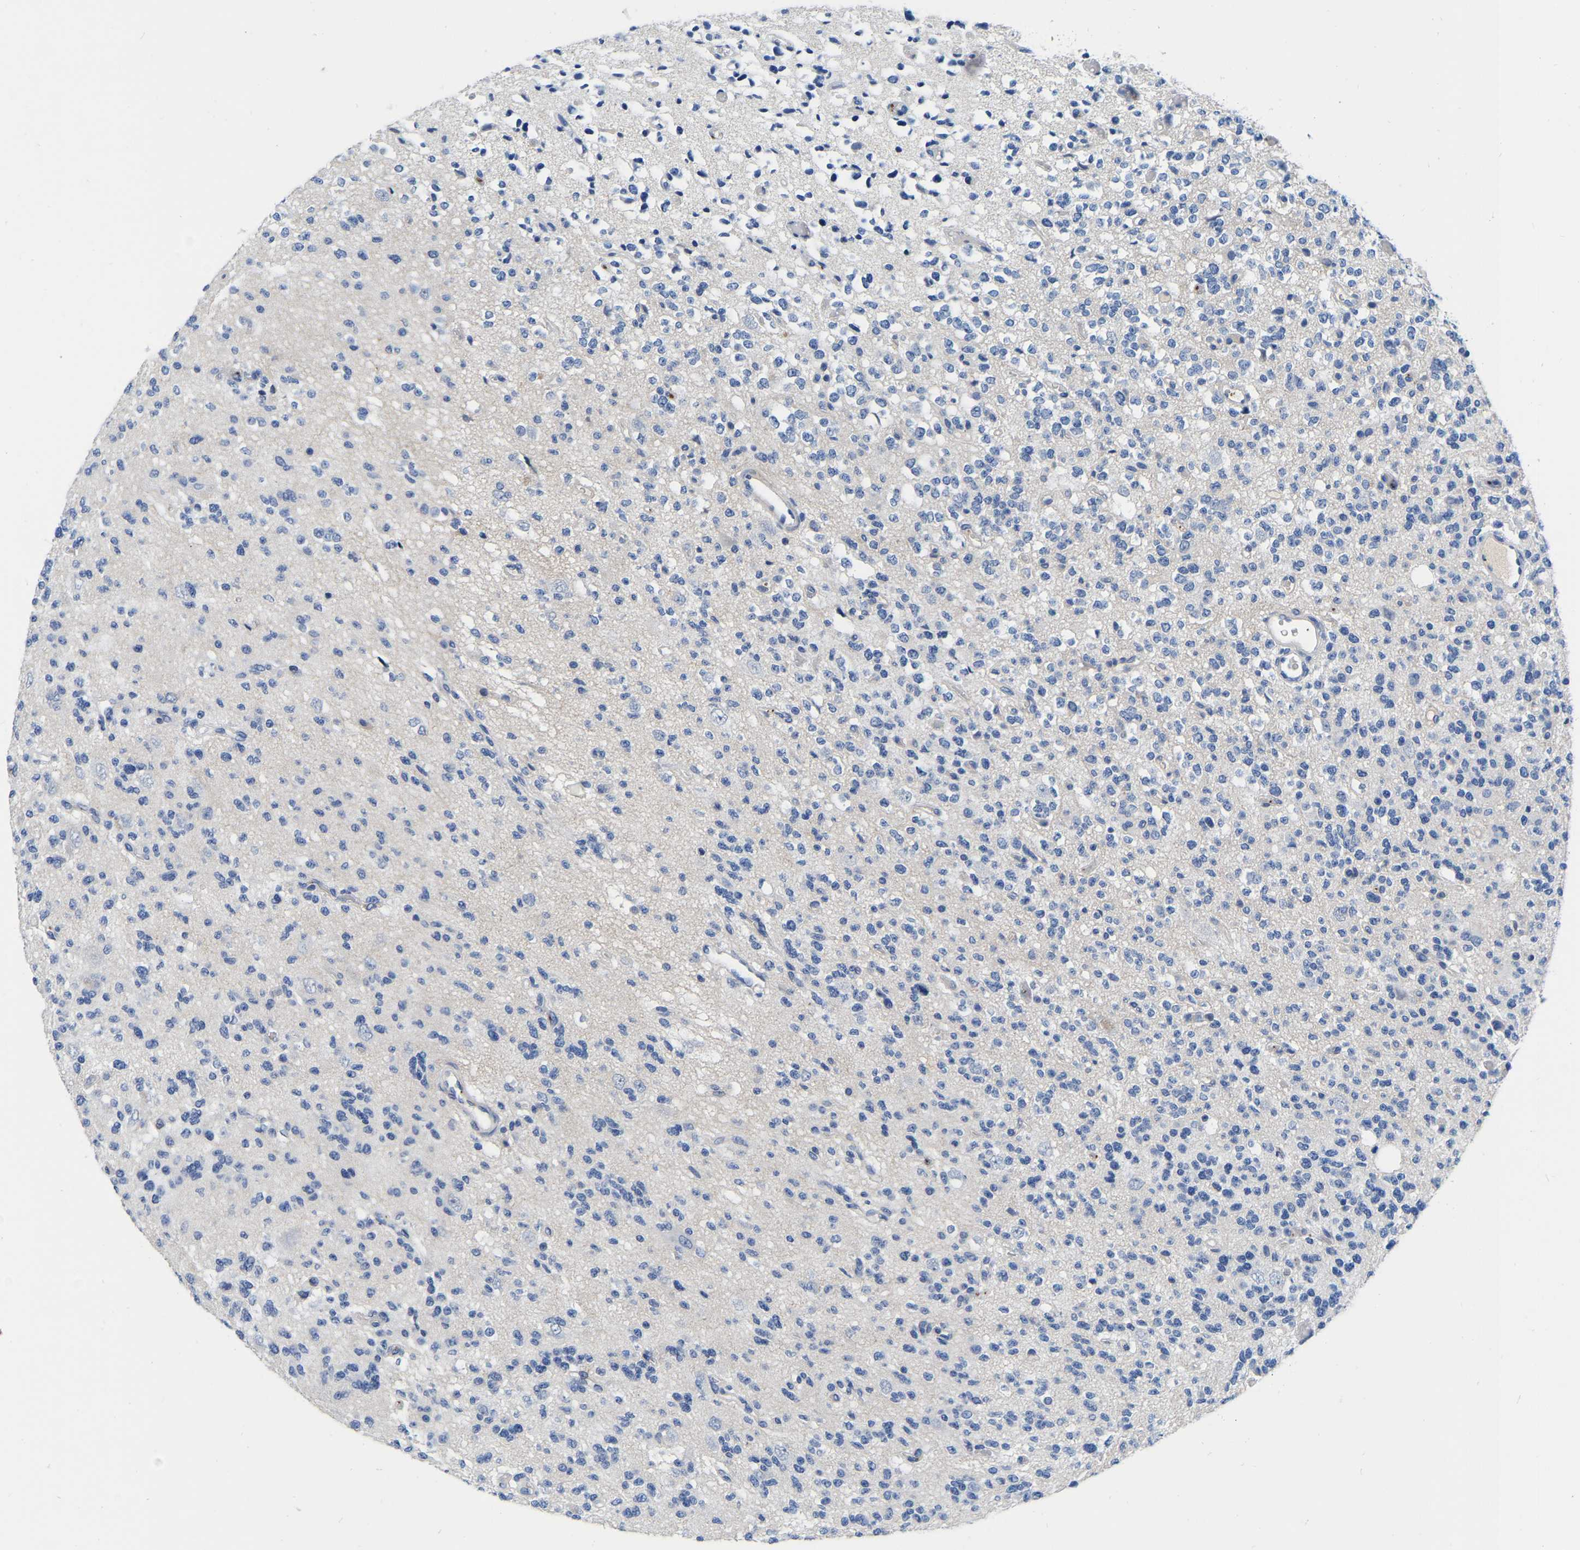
{"staining": {"intensity": "negative", "quantity": "none", "location": "none"}, "tissue": "glioma", "cell_type": "Tumor cells", "image_type": "cancer", "snomed": [{"axis": "morphology", "description": "Glioma, malignant, Low grade"}, {"axis": "topography", "description": "Brain"}], "caption": "Immunohistochemical staining of glioma exhibits no significant positivity in tumor cells.", "gene": "RAB27B", "patient": {"sex": "male", "age": 38}}